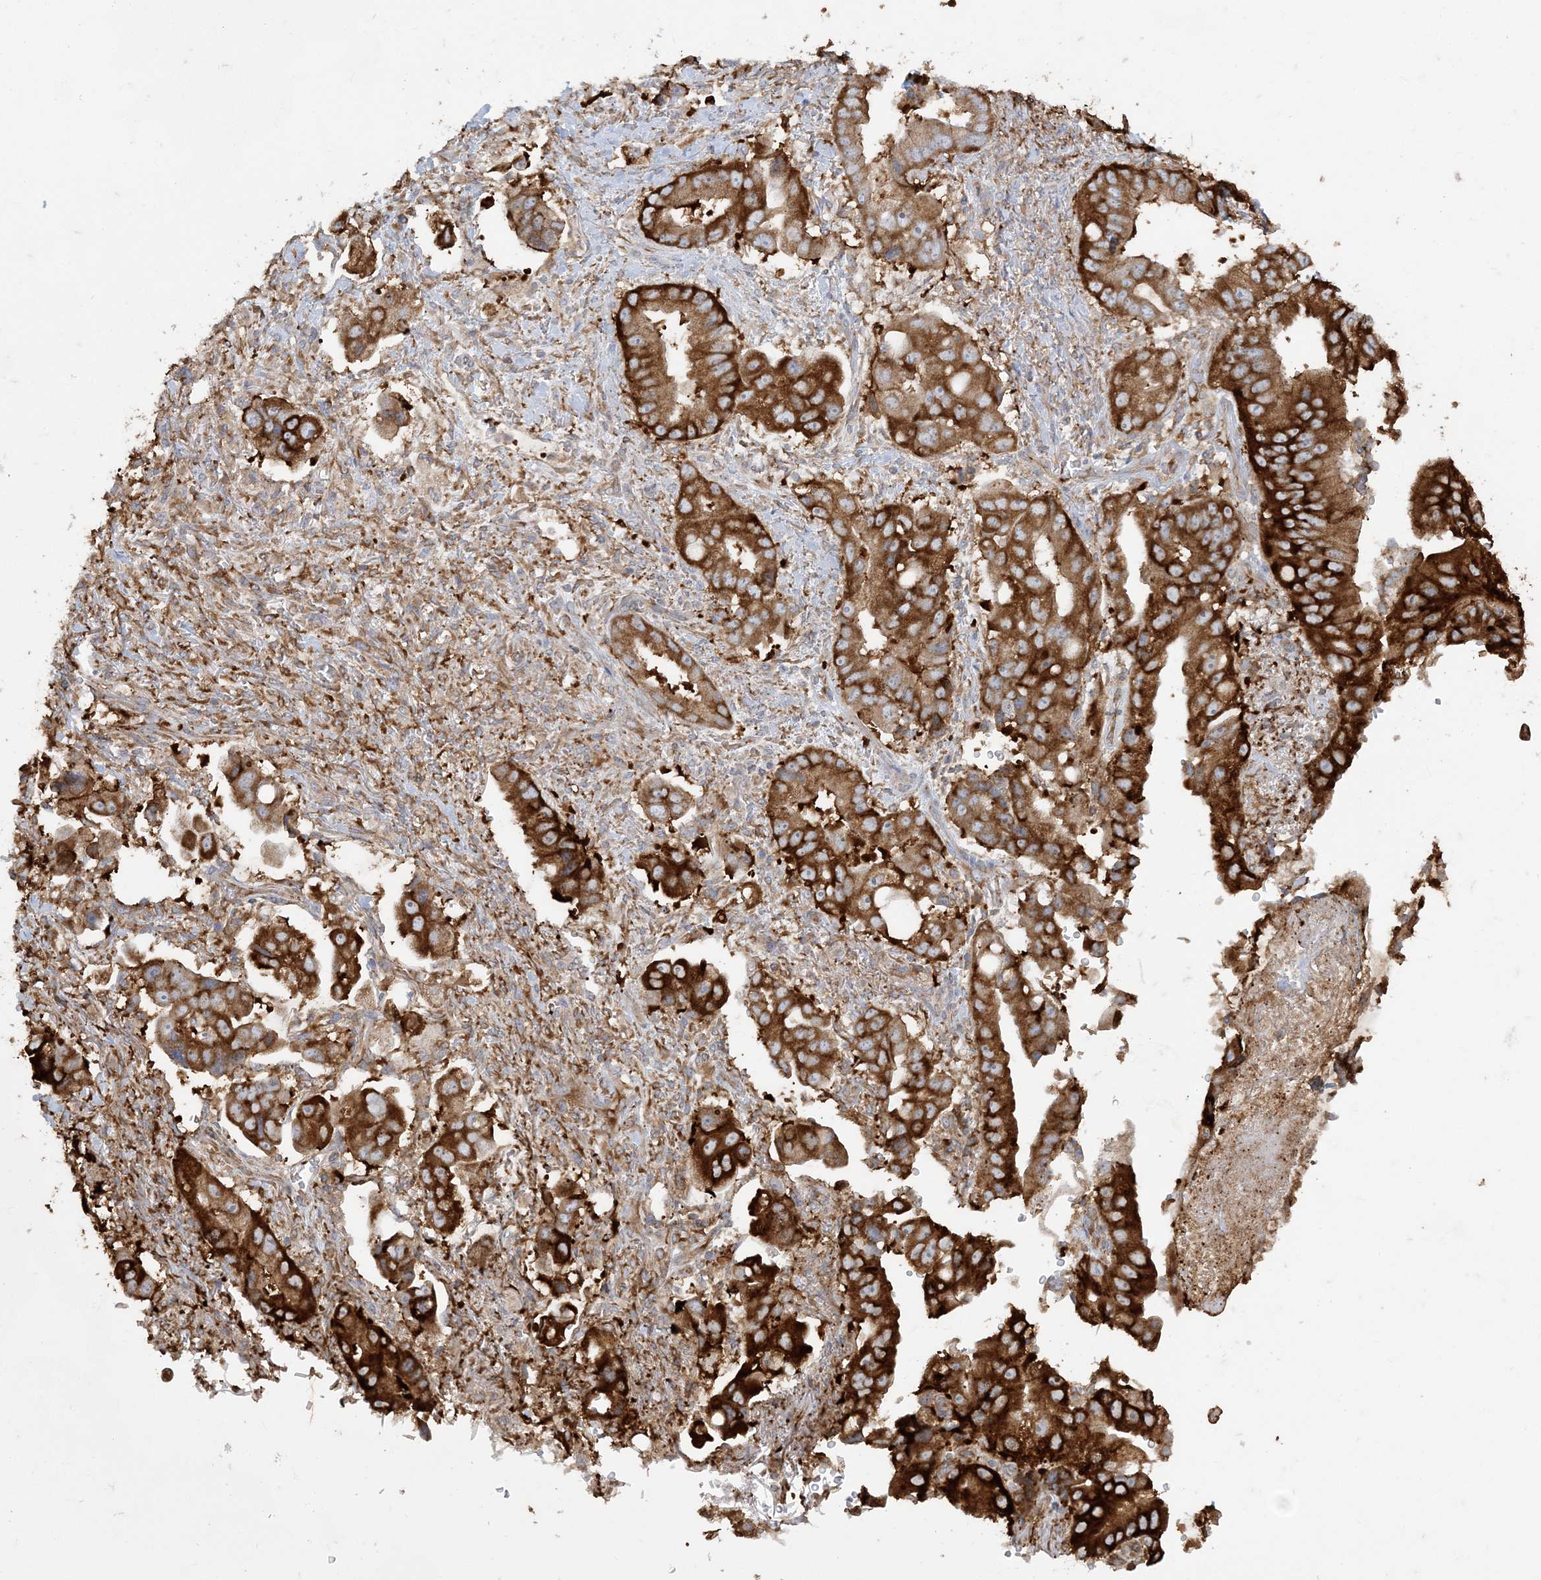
{"staining": {"intensity": "strong", "quantity": ">75%", "location": "cytoplasmic/membranous"}, "tissue": "stomach cancer", "cell_type": "Tumor cells", "image_type": "cancer", "snomed": [{"axis": "morphology", "description": "Adenocarcinoma, NOS"}, {"axis": "topography", "description": "Stomach"}], "caption": "Stomach cancer stained with a protein marker exhibits strong staining in tumor cells.", "gene": "DERL3", "patient": {"sex": "male", "age": 62}}